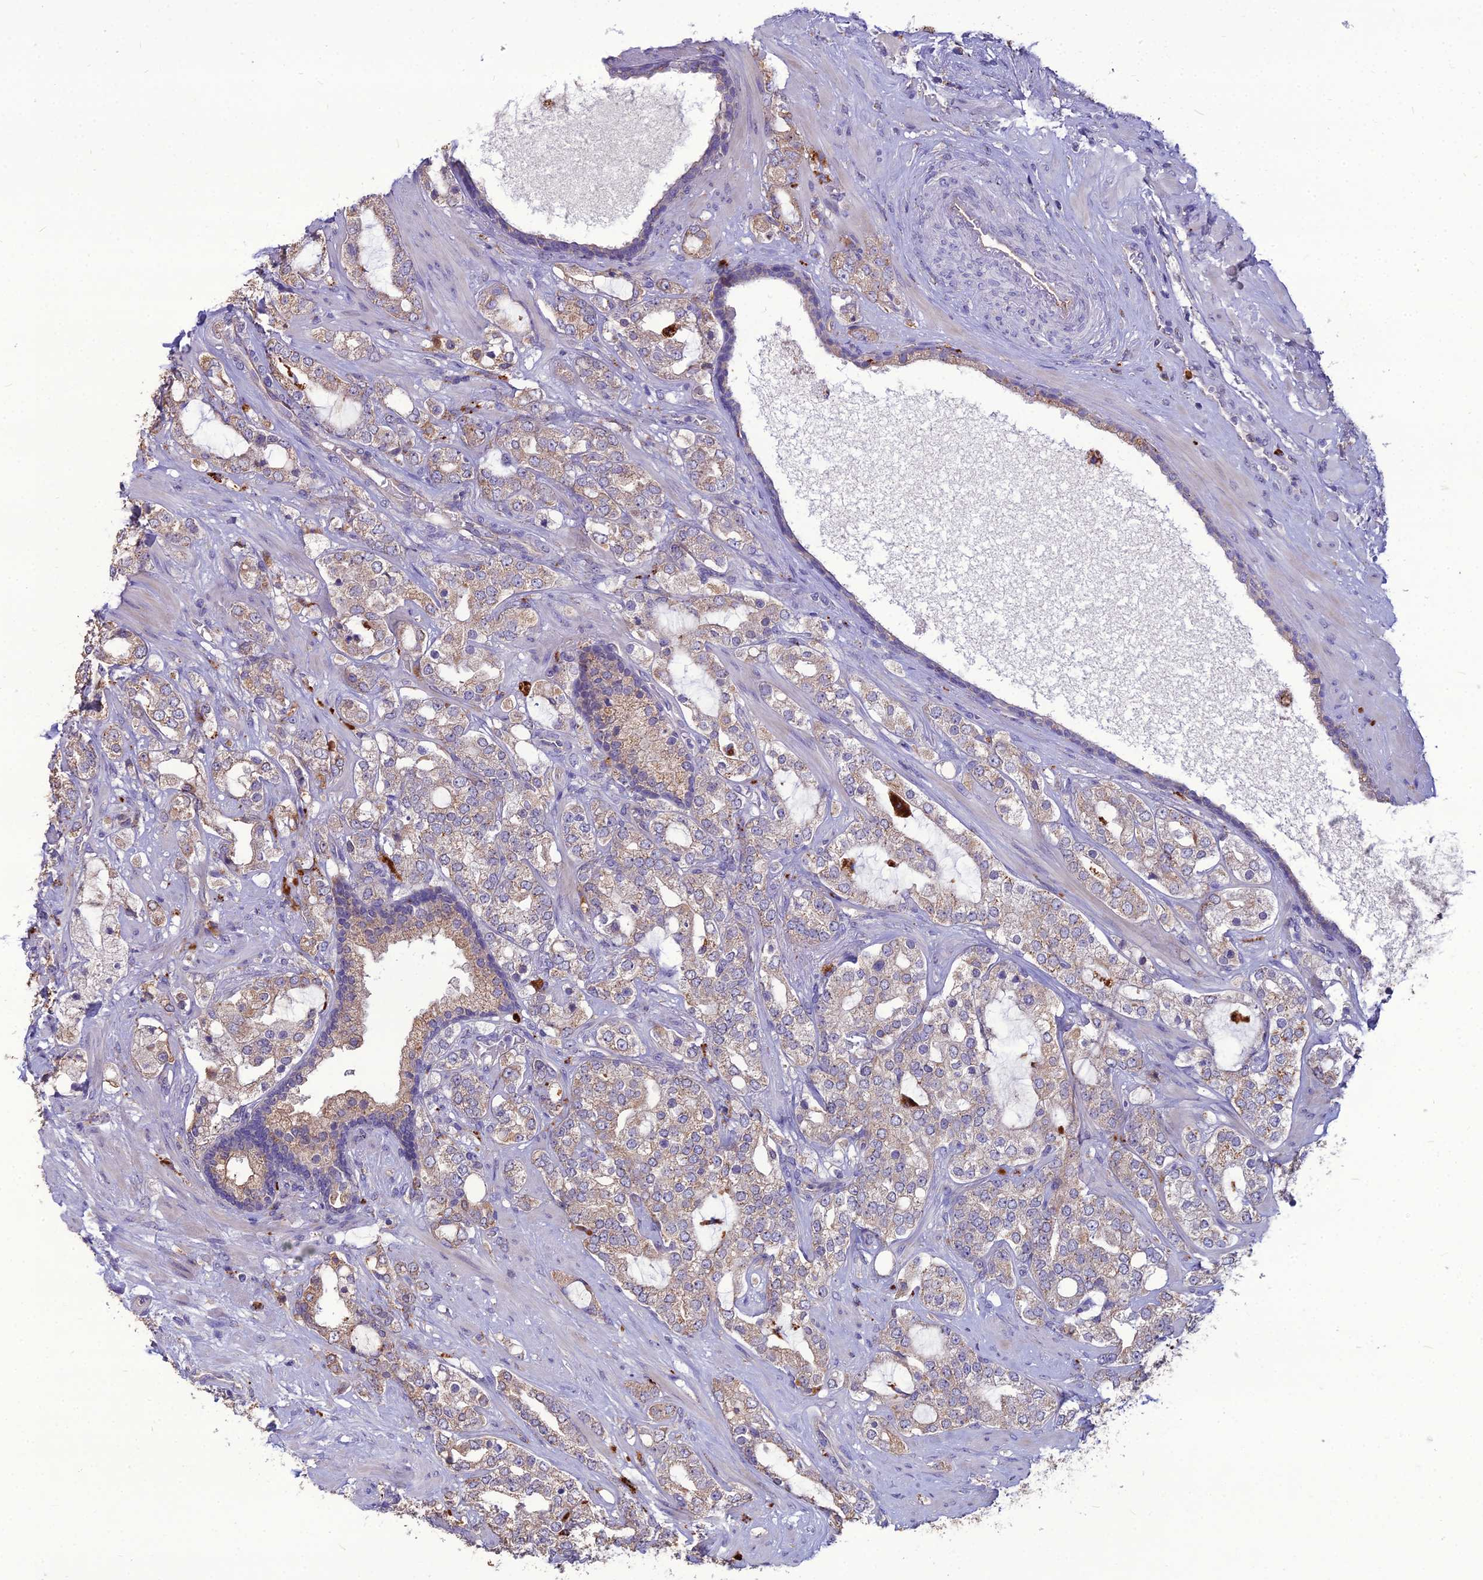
{"staining": {"intensity": "weak", "quantity": "25%-75%", "location": "cytoplasmic/membranous"}, "tissue": "prostate cancer", "cell_type": "Tumor cells", "image_type": "cancer", "snomed": [{"axis": "morphology", "description": "Adenocarcinoma, High grade"}, {"axis": "topography", "description": "Prostate"}], "caption": "Prostate high-grade adenocarcinoma stained with immunohistochemistry (IHC) demonstrates weak cytoplasmic/membranous expression in about 25%-75% of tumor cells.", "gene": "PCED1B", "patient": {"sex": "male", "age": 64}}